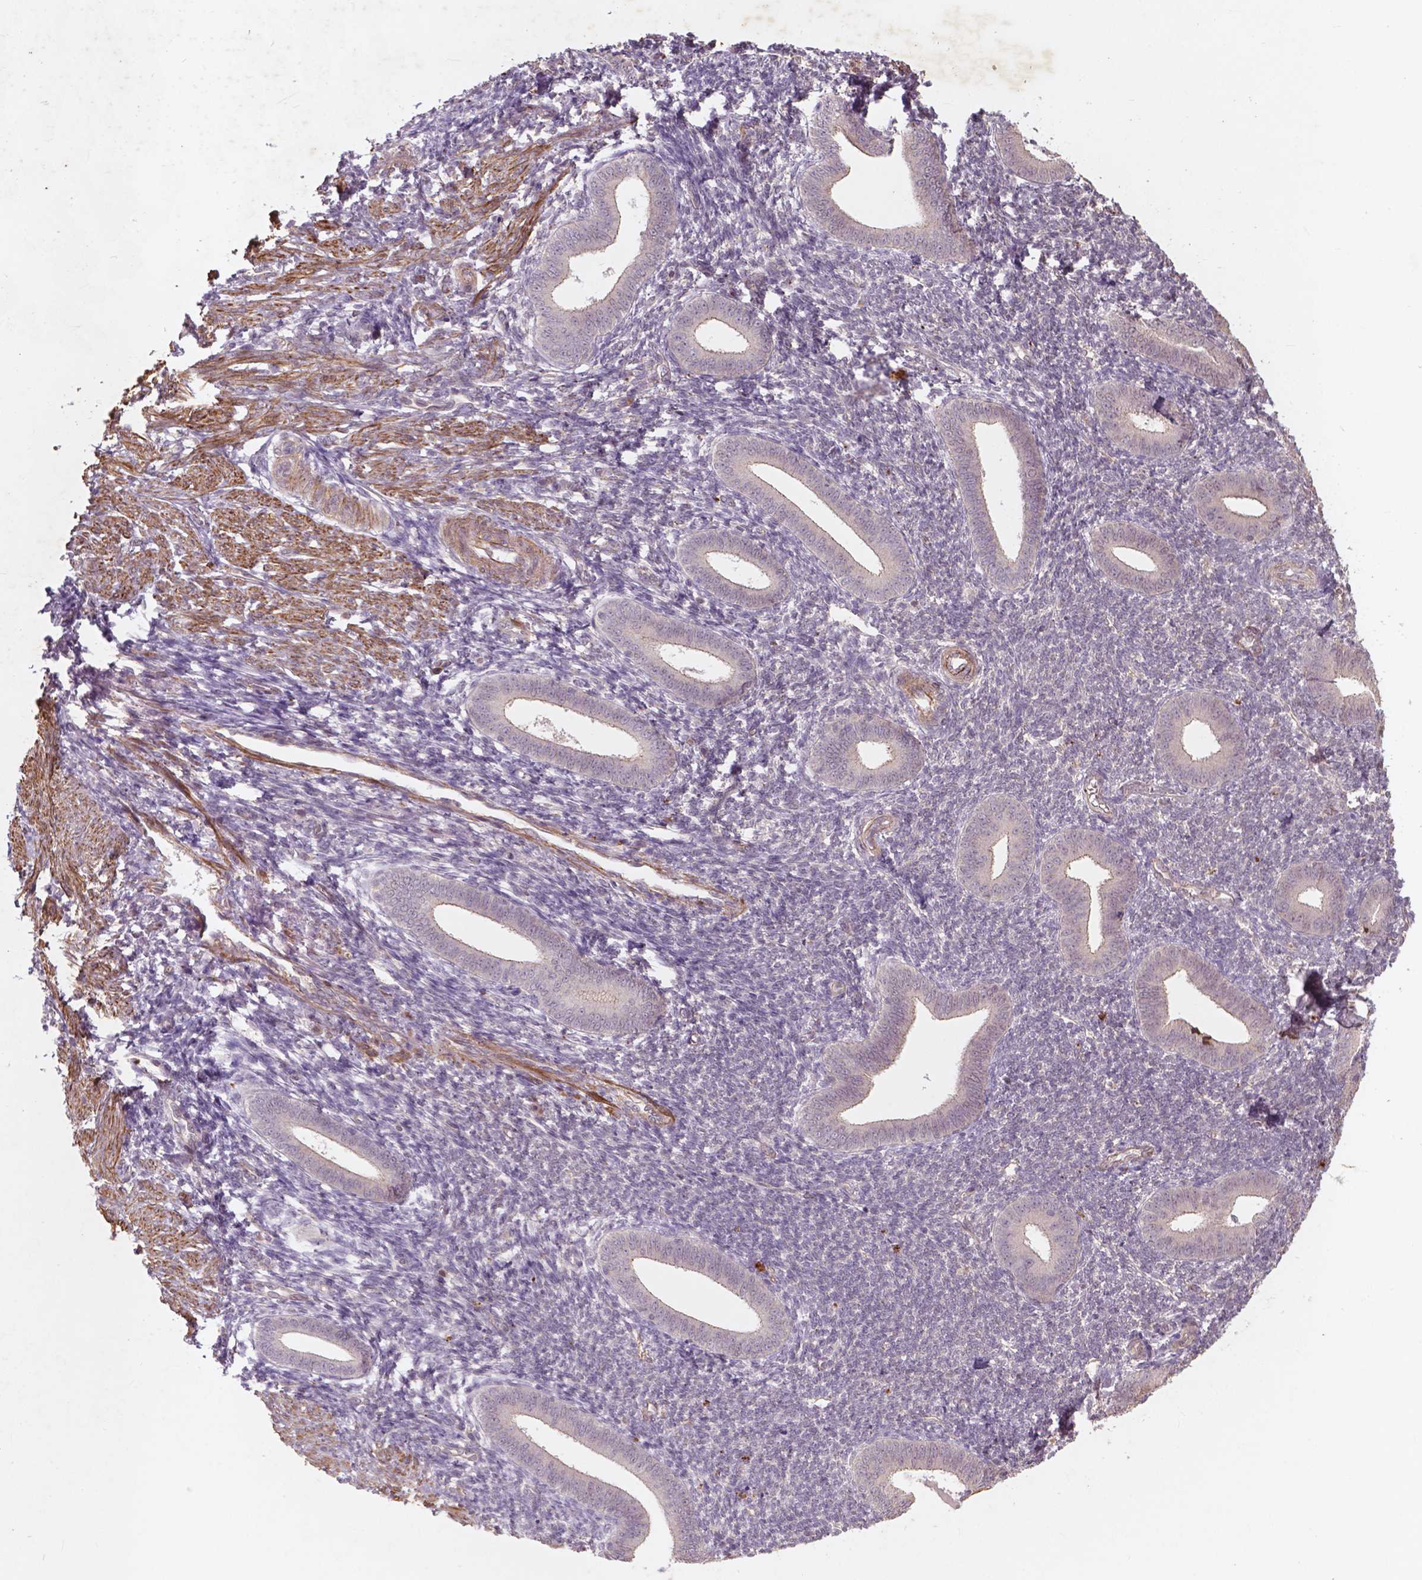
{"staining": {"intensity": "negative", "quantity": "none", "location": "none"}, "tissue": "endometrium", "cell_type": "Cells in endometrial stroma", "image_type": "normal", "snomed": [{"axis": "morphology", "description": "Normal tissue, NOS"}, {"axis": "topography", "description": "Endometrium"}], "caption": "Endometrium was stained to show a protein in brown. There is no significant positivity in cells in endometrial stroma. (Immunohistochemistry (ihc), brightfield microscopy, high magnification).", "gene": "RFPL4B", "patient": {"sex": "female", "age": 25}}